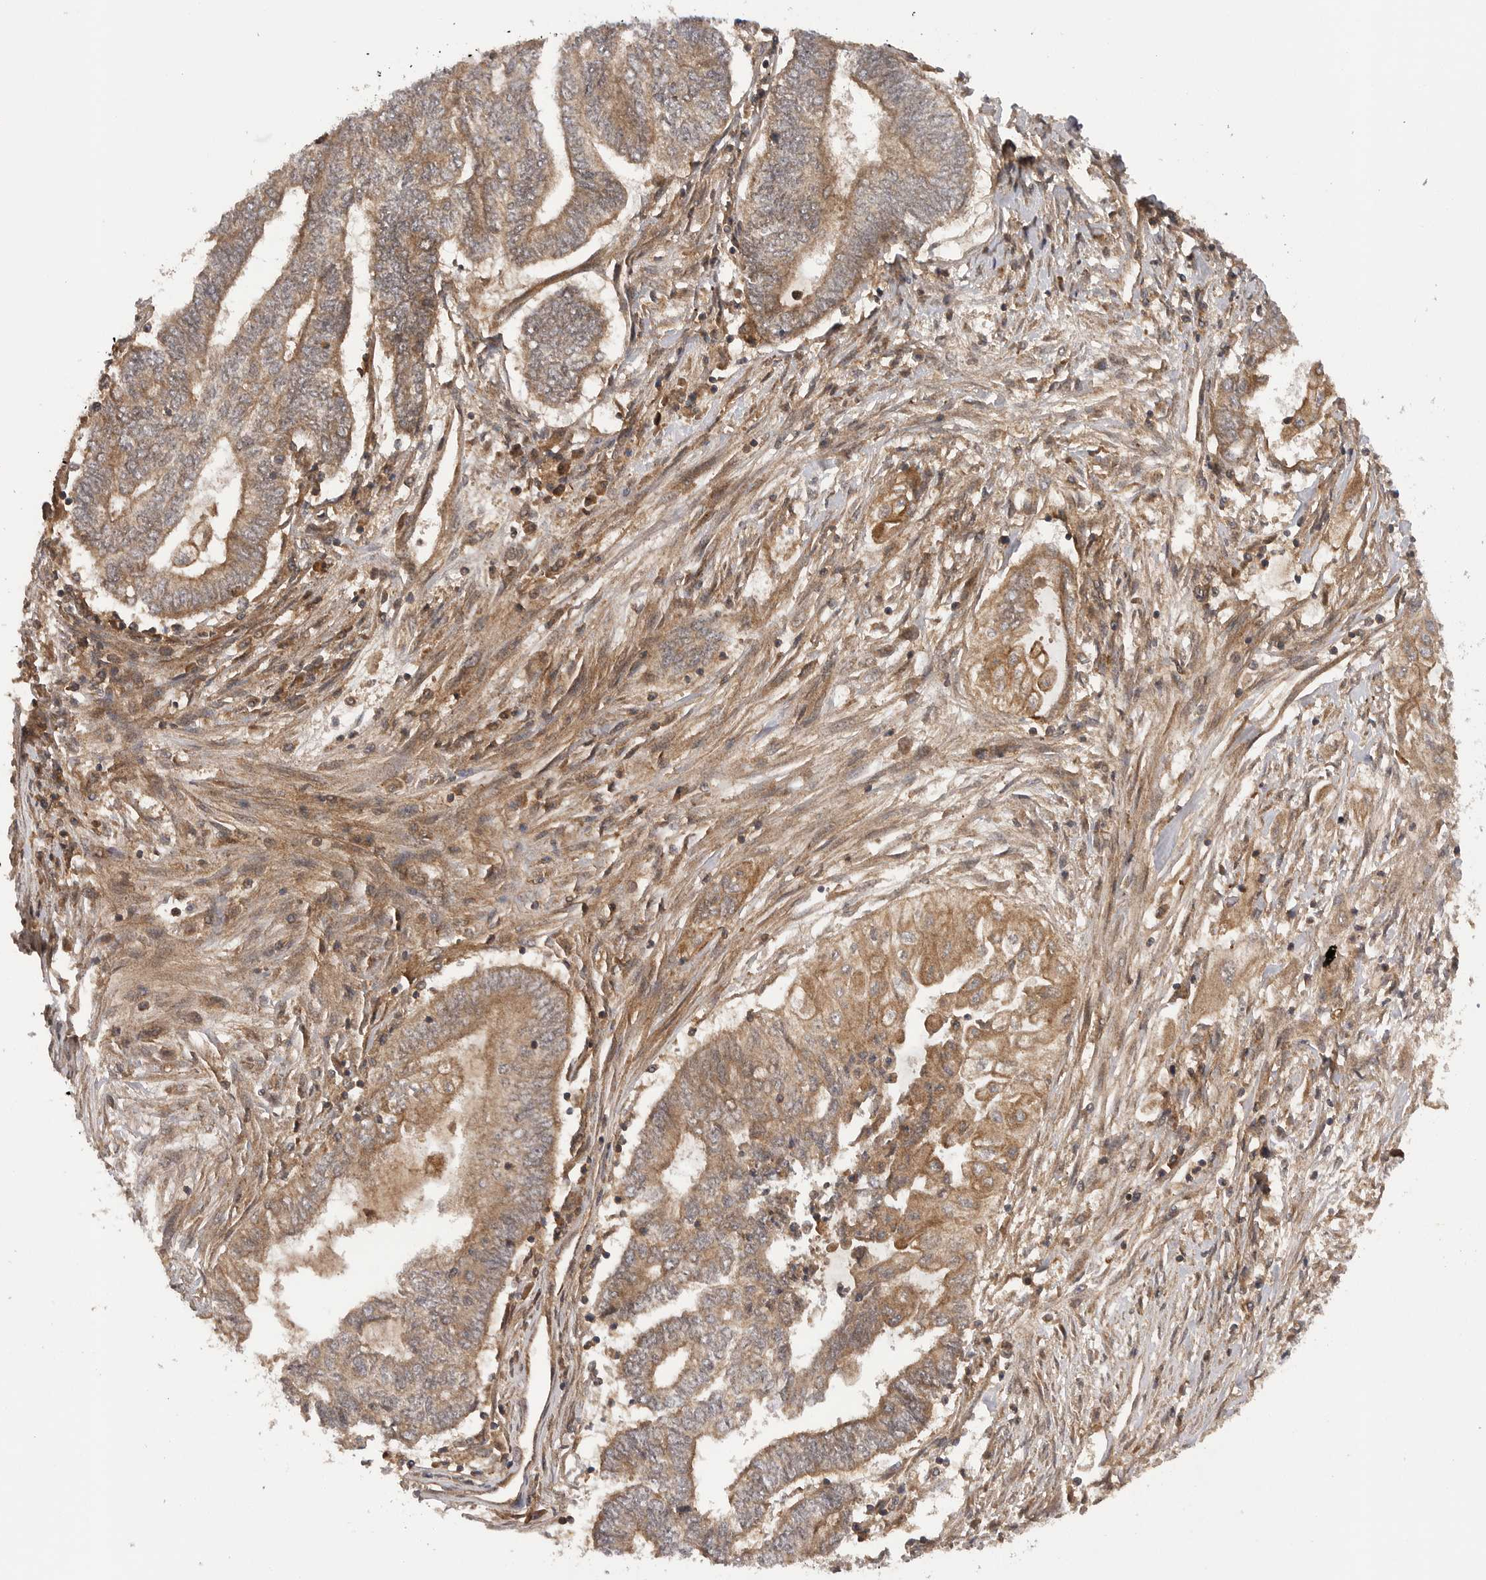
{"staining": {"intensity": "moderate", "quantity": ">75%", "location": "cytoplasmic/membranous"}, "tissue": "endometrial cancer", "cell_type": "Tumor cells", "image_type": "cancer", "snomed": [{"axis": "morphology", "description": "Adenocarcinoma, NOS"}, {"axis": "topography", "description": "Uterus"}, {"axis": "topography", "description": "Endometrium"}], "caption": "Endometrial cancer was stained to show a protein in brown. There is medium levels of moderate cytoplasmic/membranous expression in about >75% of tumor cells. (Stains: DAB (3,3'-diaminobenzidine) in brown, nuclei in blue, Microscopy: brightfield microscopy at high magnification).", "gene": "PRDX4", "patient": {"sex": "female", "age": 70}}